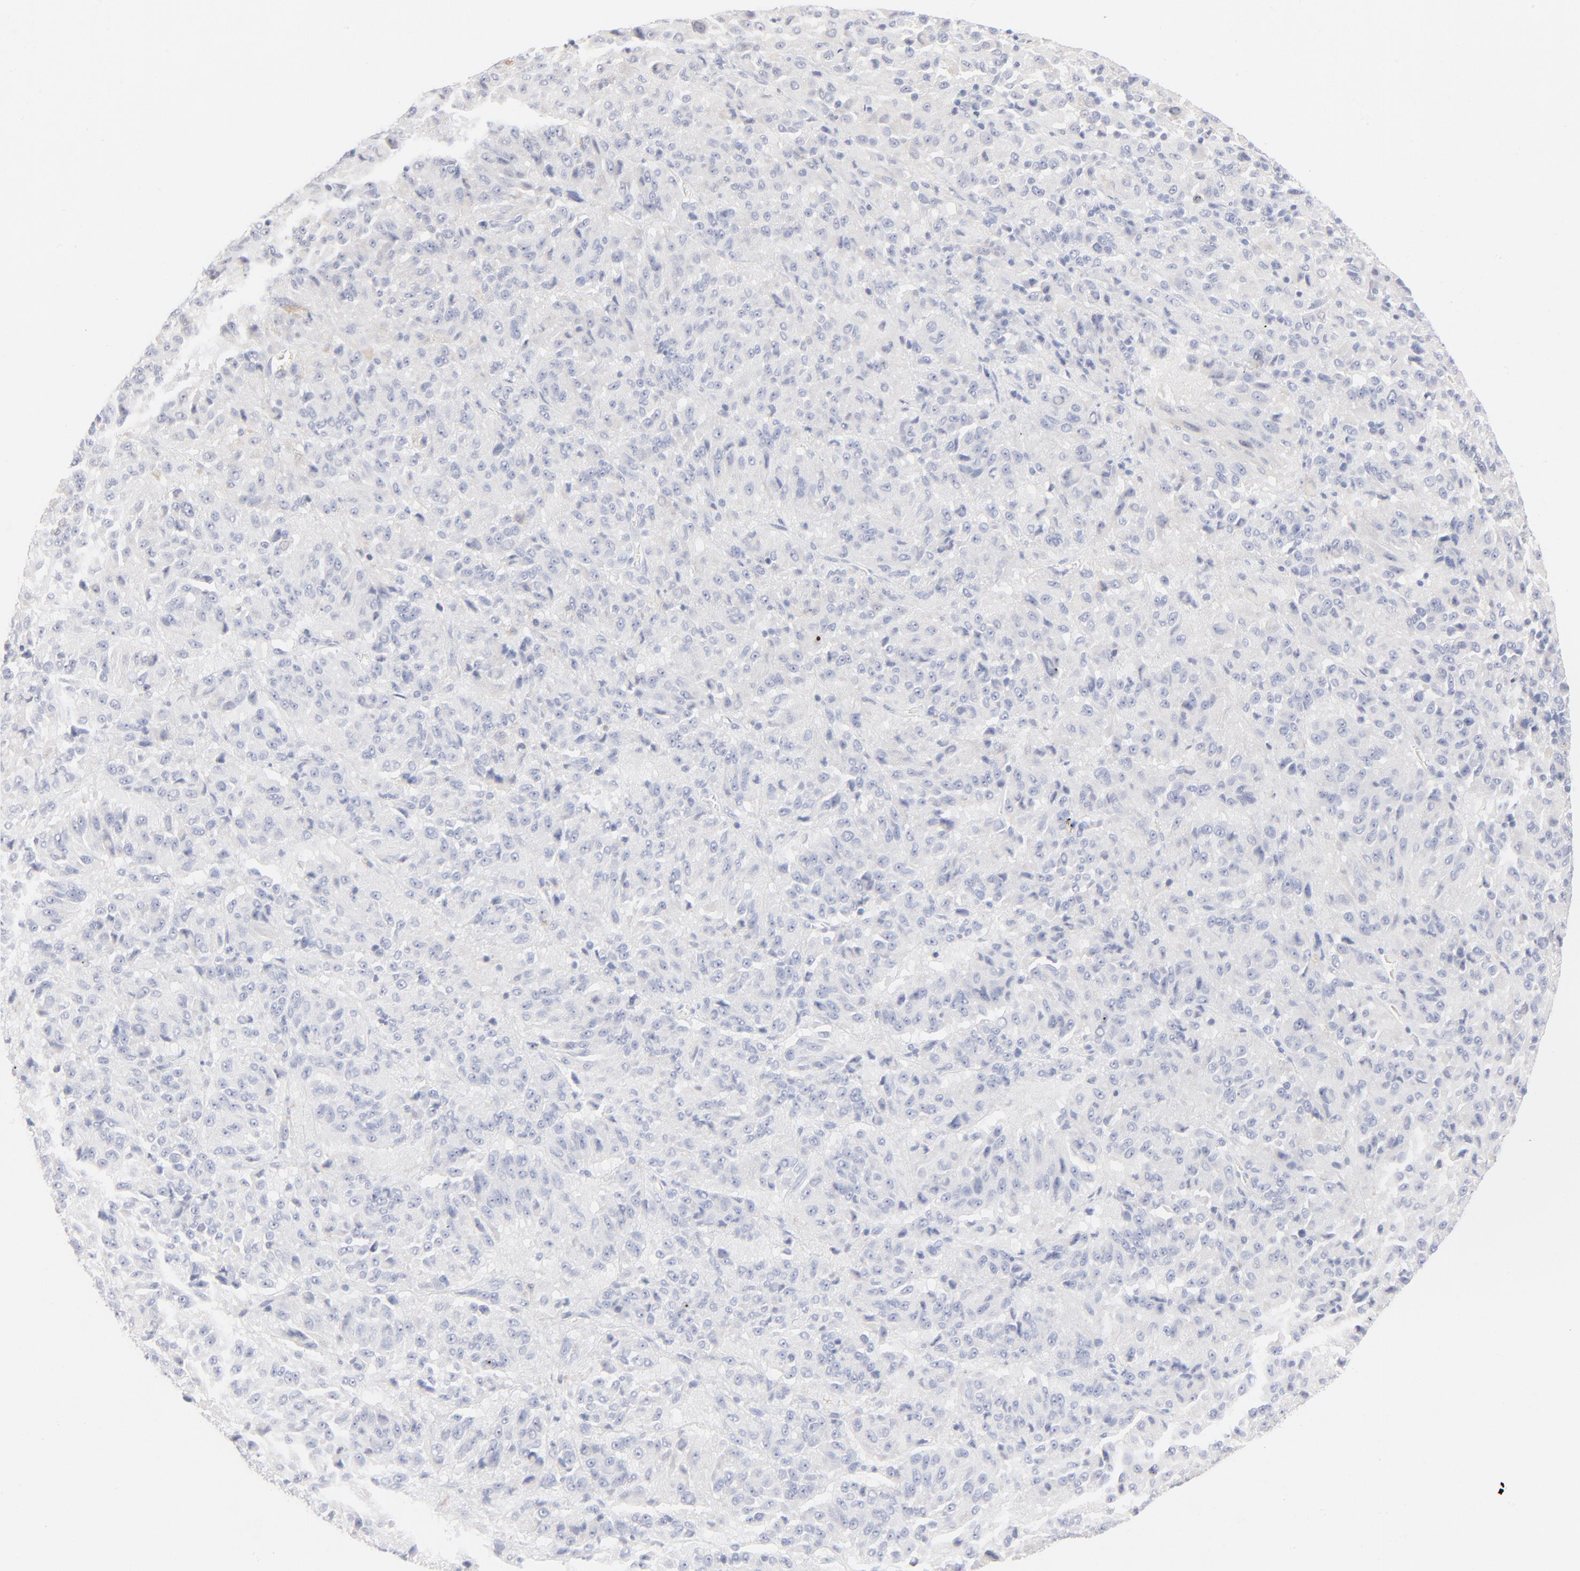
{"staining": {"intensity": "negative", "quantity": "none", "location": "none"}, "tissue": "melanoma", "cell_type": "Tumor cells", "image_type": "cancer", "snomed": [{"axis": "morphology", "description": "Malignant melanoma, Metastatic site"}, {"axis": "topography", "description": "Lung"}], "caption": "Immunohistochemistry (IHC) image of neoplastic tissue: melanoma stained with DAB (3,3'-diaminobenzidine) displays no significant protein staining in tumor cells.", "gene": "ONECUT1", "patient": {"sex": "male", "age": 64}}